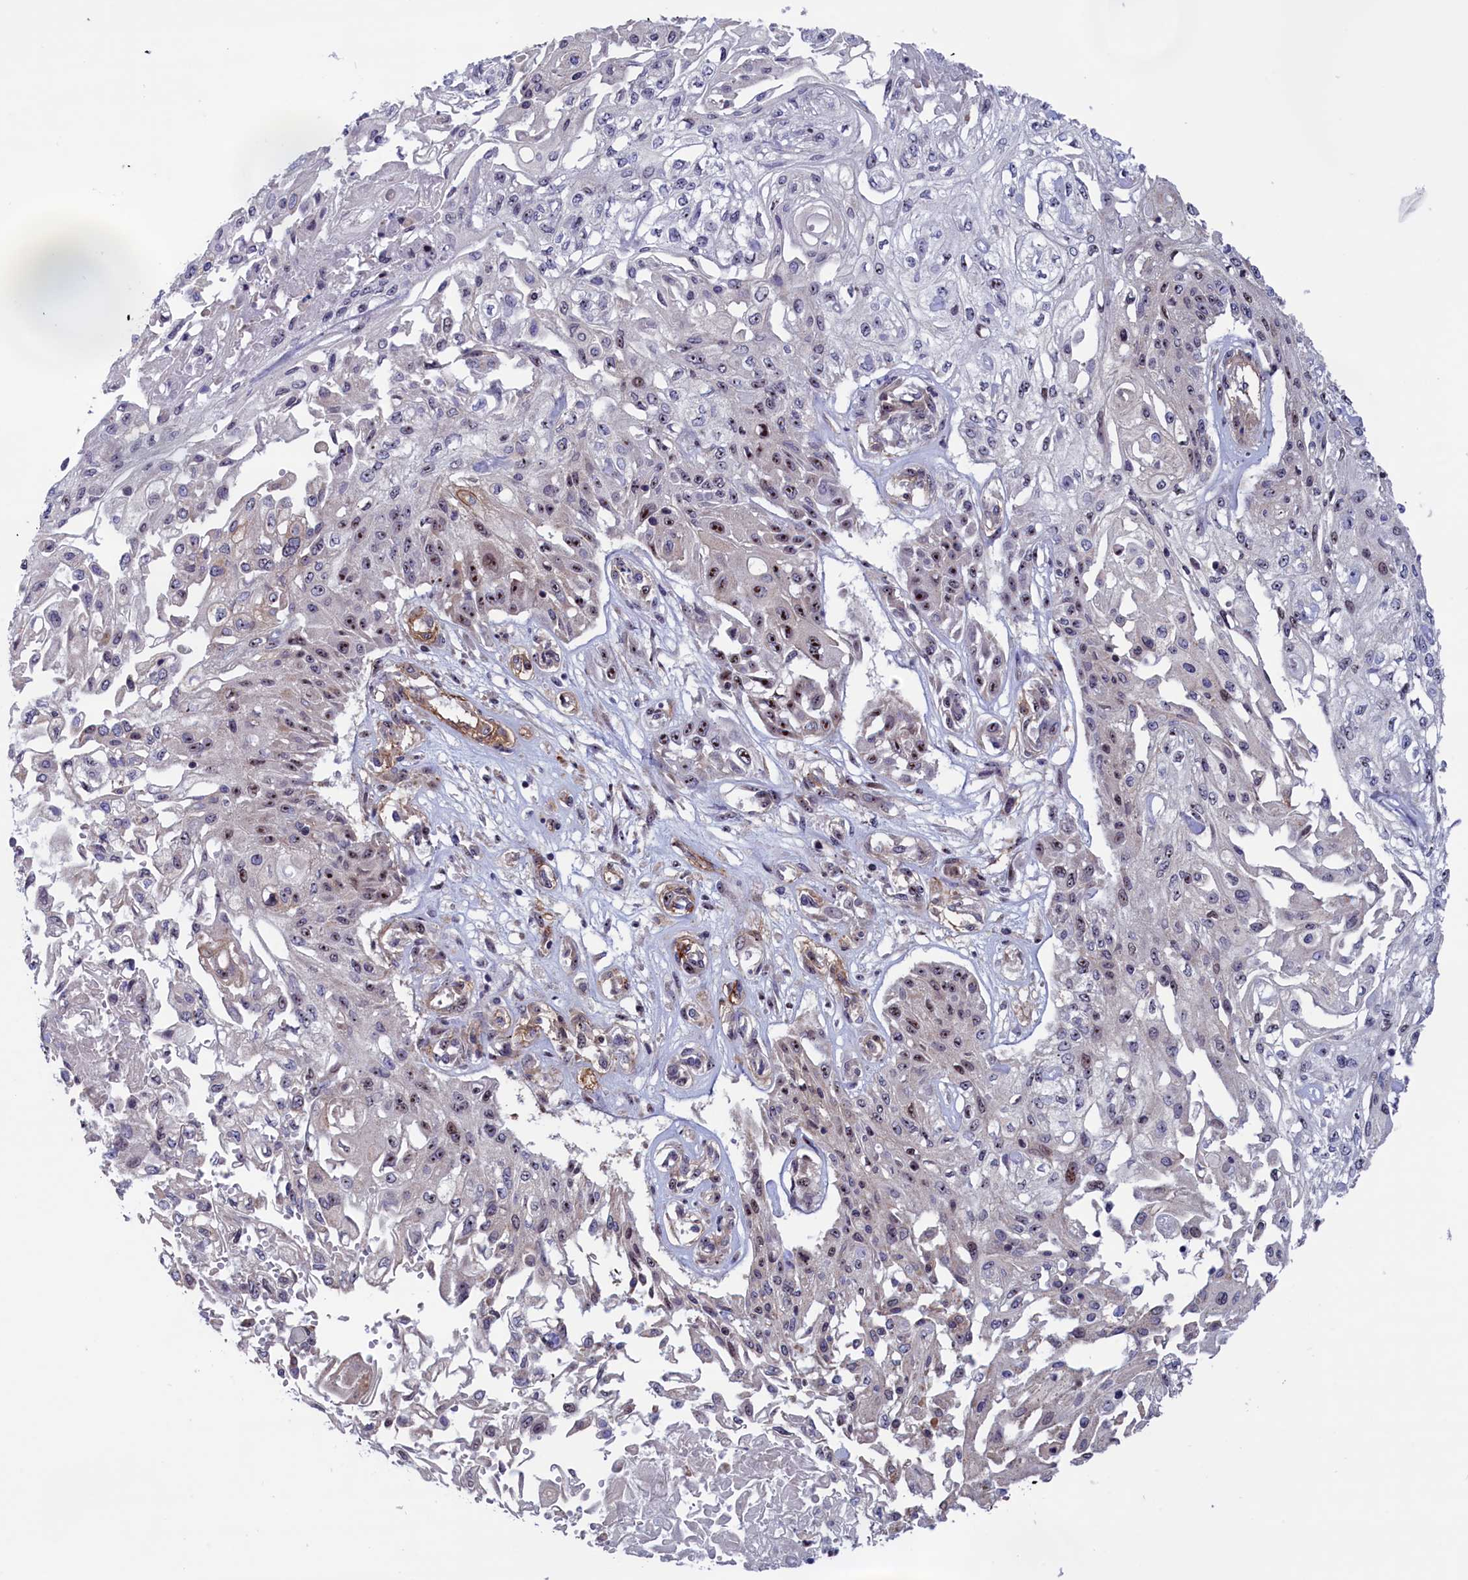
{"staining": {"intensity": "moderate", "quantity": "<25%", "location": "nuclear"}, "tissue": "skin cancer", "cell_type": "Tumor cells", "image_type": "cancer", "snomed": [{"axis": "morphology", "description": "Squamous cell carcinoma, NOS"}, {"axis": "morphology", "description": "Squamous cell carcinoma, metastatic, NOS"}, {"axis": "topography", "description": "Skin"}, {"axis": "topography", "description": "Lymph node"}], "caption": "Moderate nuclear protein expression is identified in approximately <25% of tumor cells in skin squamous cell carcinoma.", "gene": "PPAN", "patient": {"sex": "male", "age": 75}}